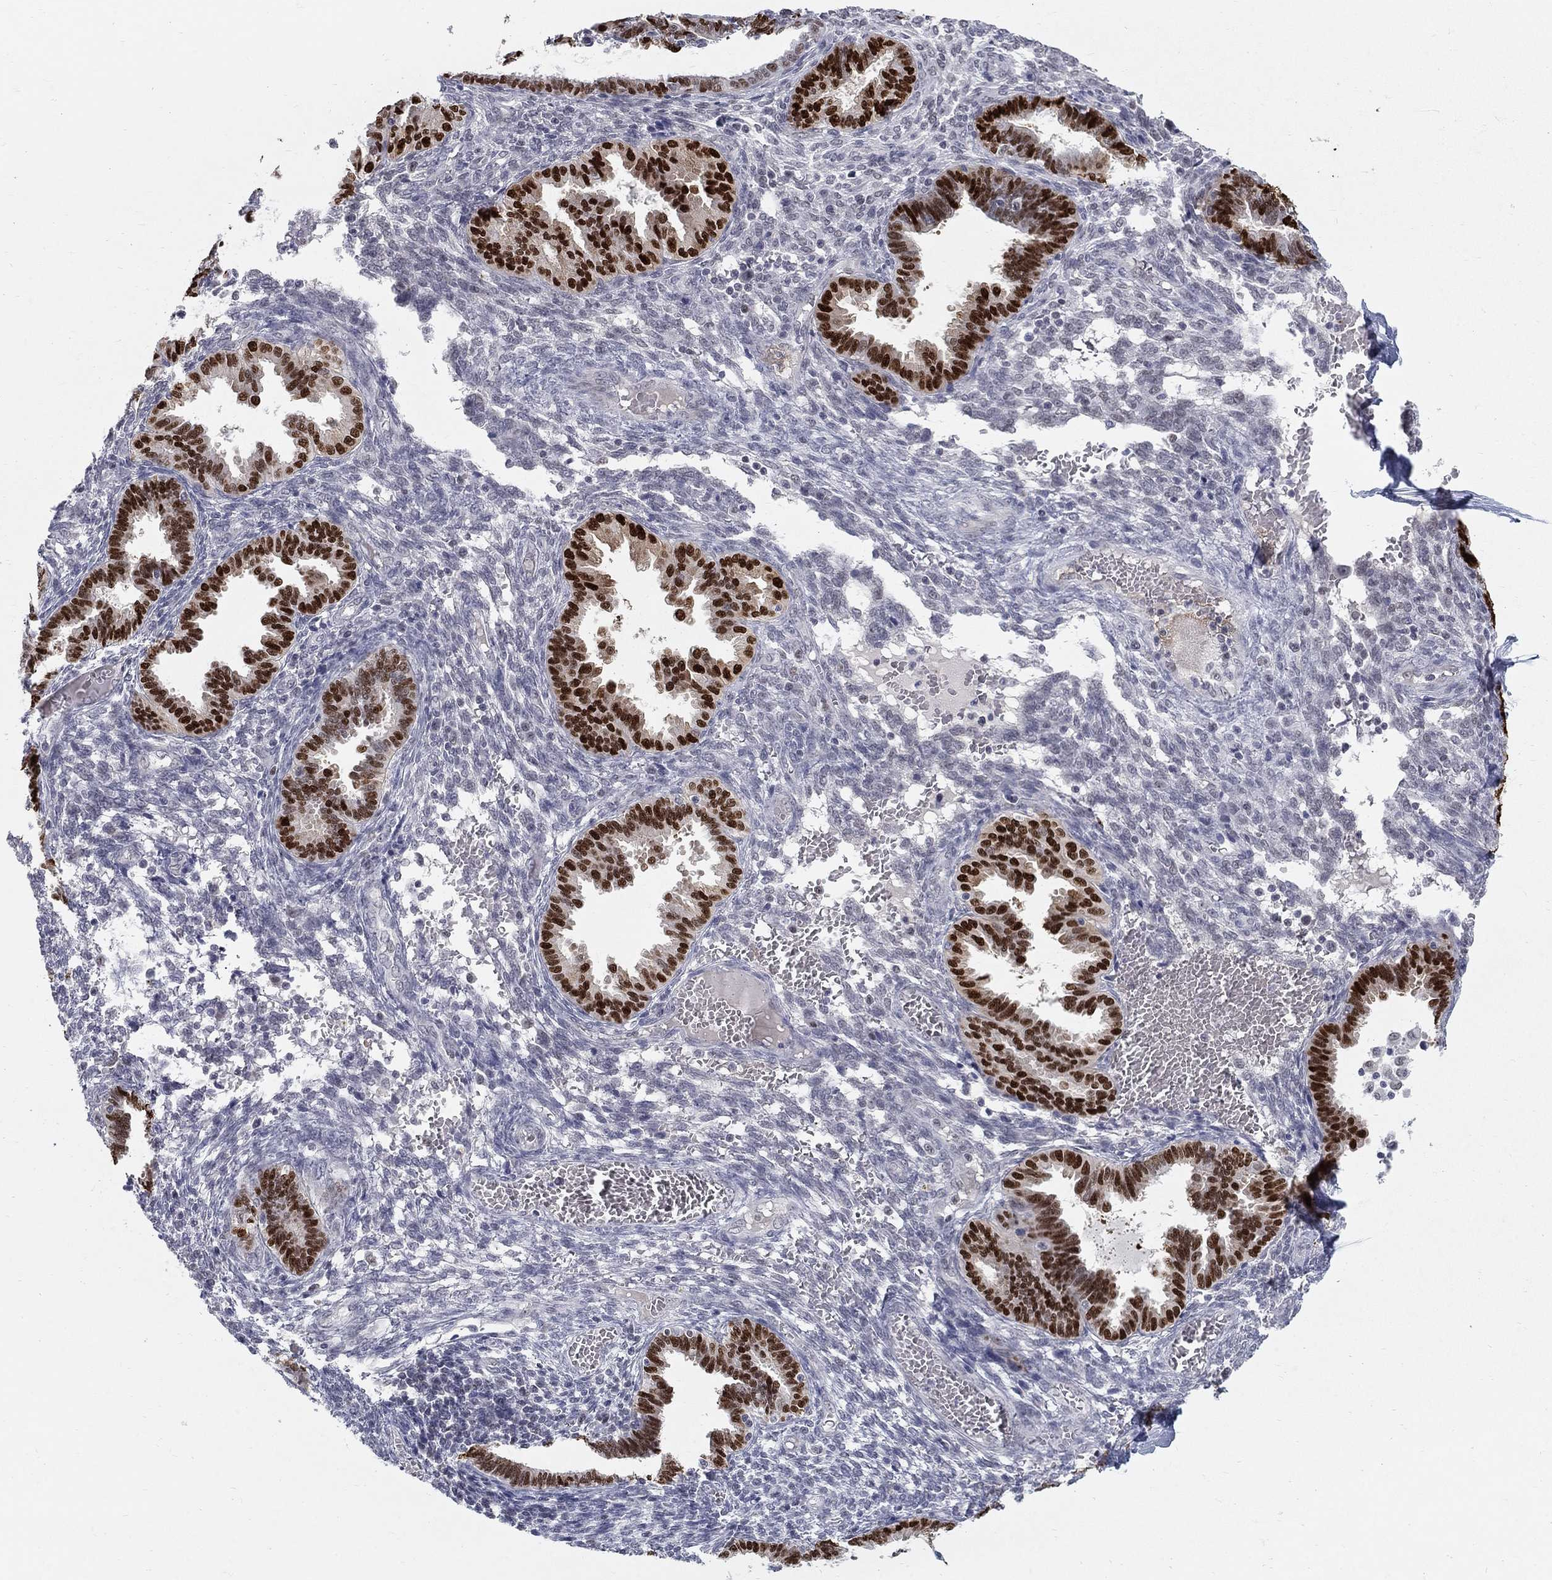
{"staining": {"intensity": "negative", "quantity": "none", "location": "none"}, "tissue": "endometrium", "cell_type": "Cells in endometrial stroma", "image_type": "normal", "snomed": [{"axis": "morphology", "description": "Normal tissue, NOS"}, {"axis": "topography", "description": "Endometrium"}], "caption": "This photomicrograph is of unremarkable endometrium stained with immunohistochemistry to label a protein in brown with the nuclei are counter-stained blue. There is no expression in cells in endometrial stroma. (DAB (3,3'-diaminobenzidine) immunohistochemistry (IHC) visualized using brightfield microscopy, high magnification).", "gene": "GCFC2", "patient": {"sex": "female", "age": 42}}